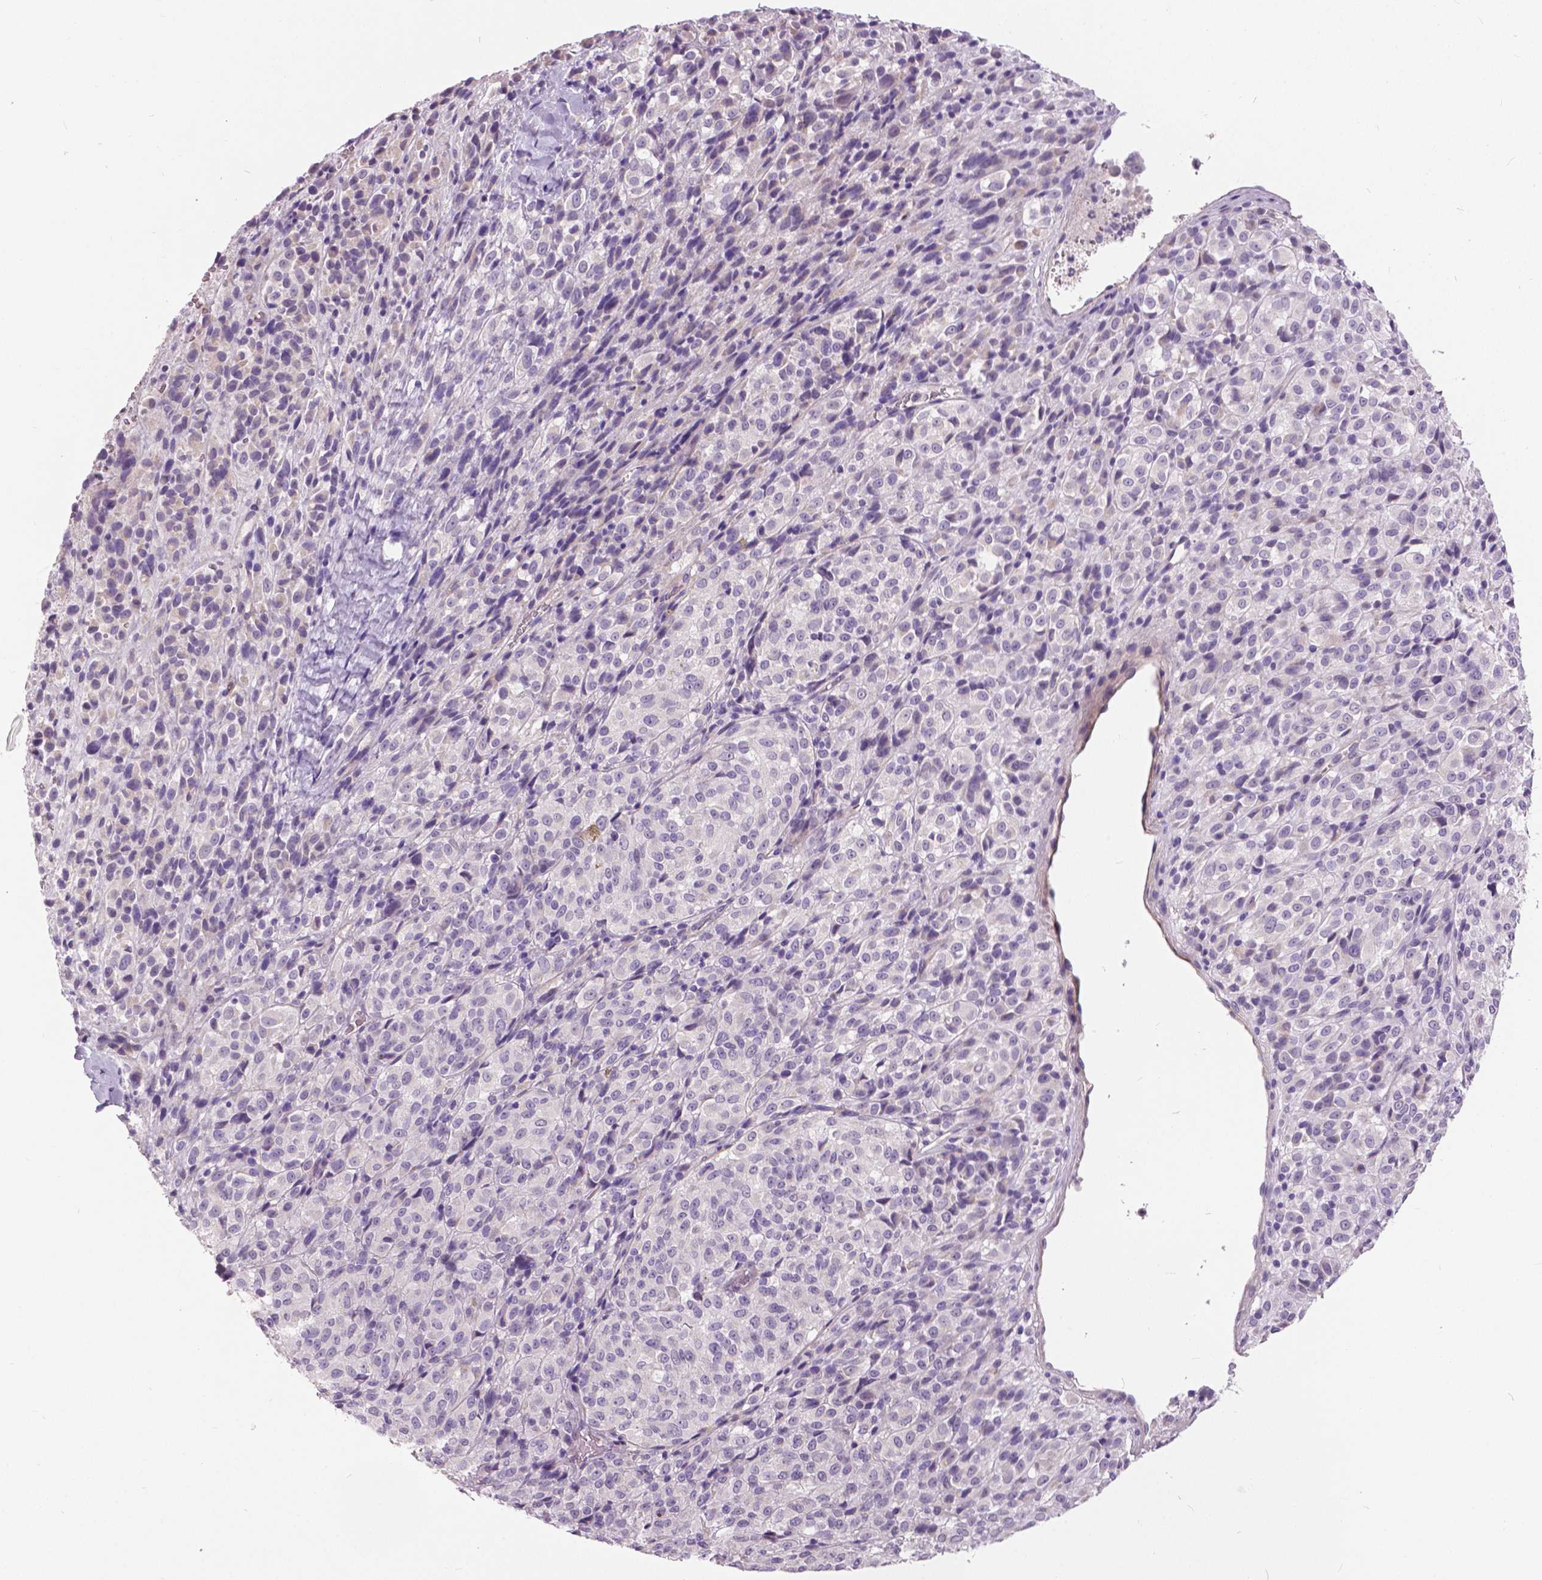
{"staining": {"intensity": "negative", "quantity": "none", "location": "none"}, "tissue": "melanoma", "cell_type": "Tumor cells", "image_type": "cancer", "snomed": [{"axis": "morphology", "description": "Malignant melanoma, Metastatic site"}, {"axis": "topography", "description": "Brain"}], "caption": "A histopathology image of human malignant melanoma (metastatic site) is negative for staining in tumor cells.", "gene": "FOXA1", "patient": {"sex": "female", "age": 56}}